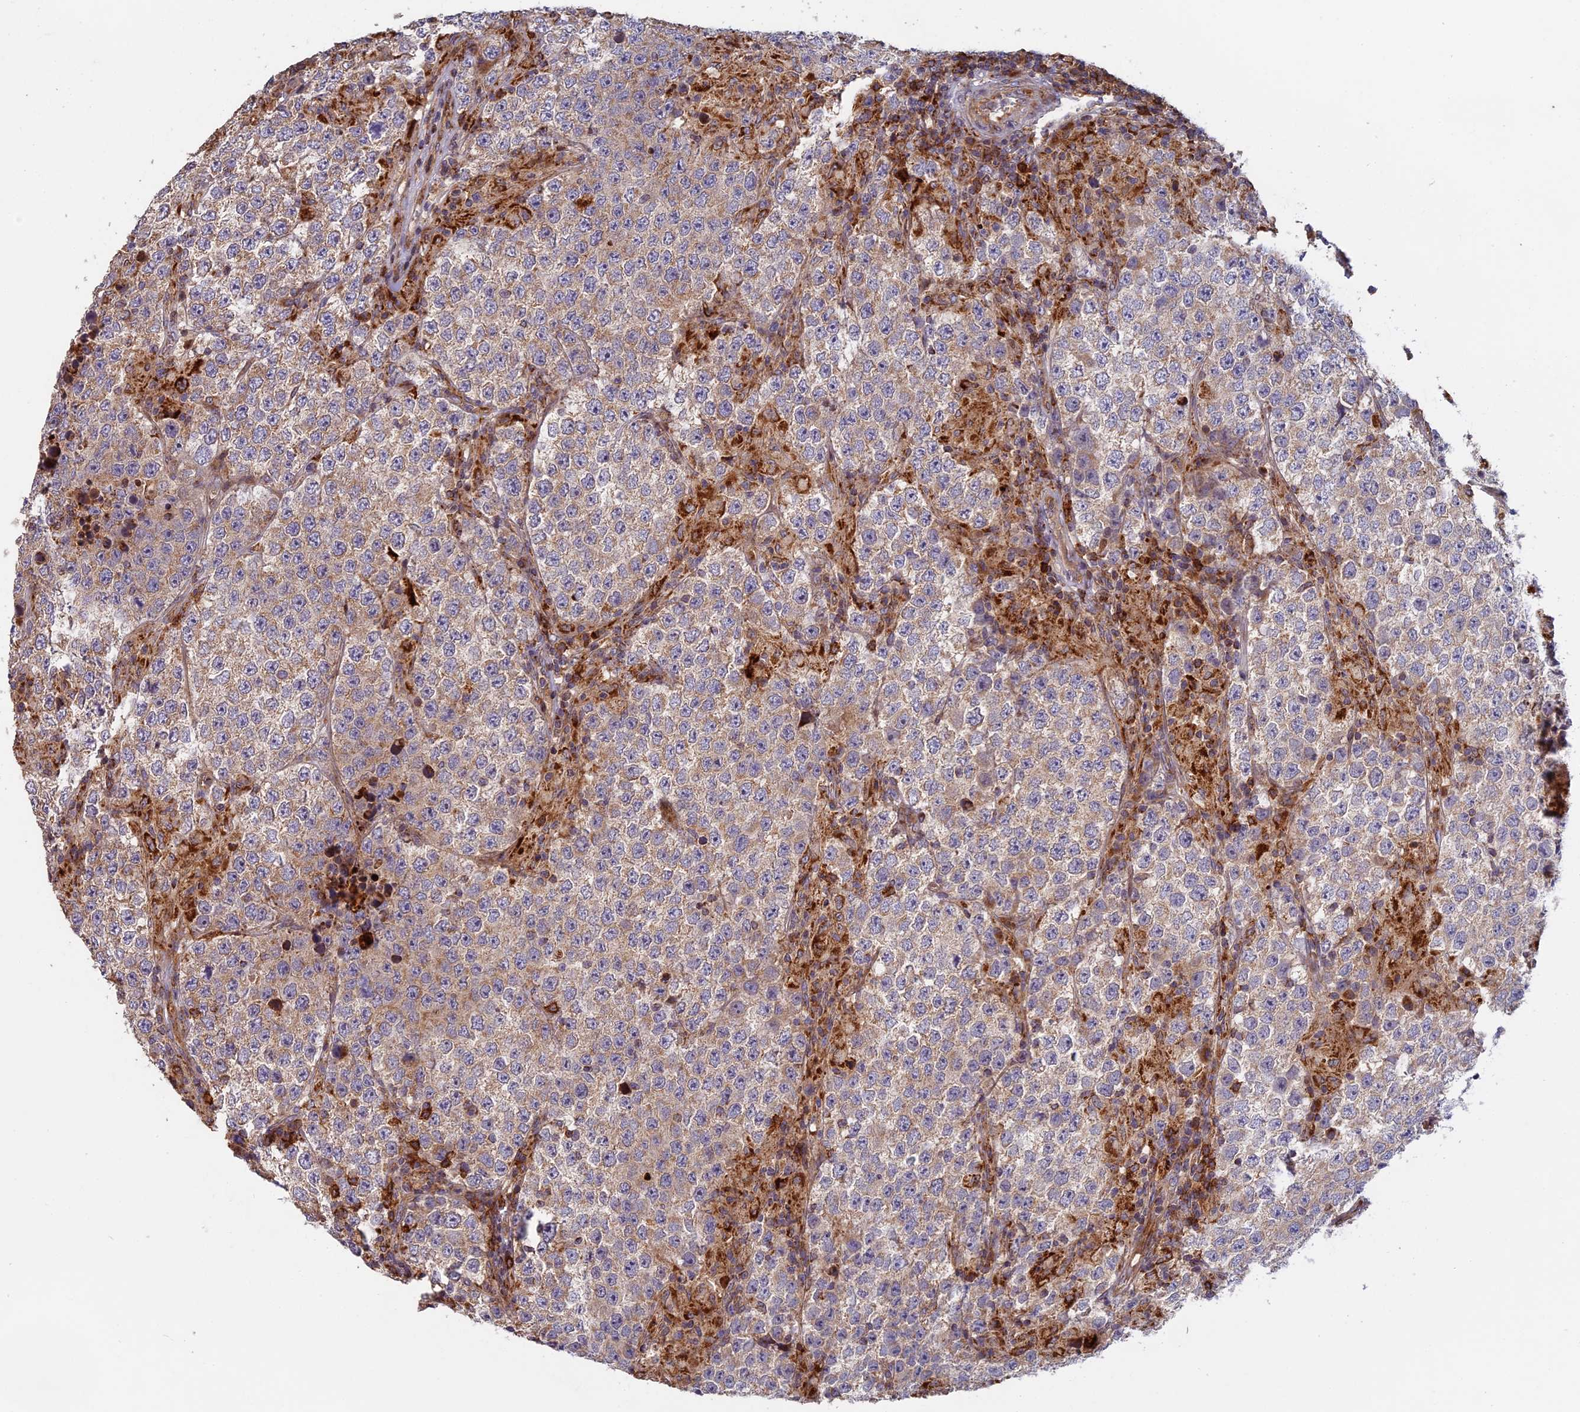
{"staining": {"intensity": "weak", "quantity": "25%-75%", "location": "cytoplasmic/membranous"}, "tissue": "testis cancer", "cell_type": "Tumor cells", "image_type": "cancer", "snomed": [{"axis": "morphology", "description": "Normal tissue, NOS"}, {"axis": "morphology", "description": "Urothelial carcinoma, High grade"}, {"axis": "morphology", "description": "Seminoma, NOS"}, {"axis": "morphology", "description": "Carcinoma, Embryonal, NOS"}, {"axis": "topography", "description": "Urinary bladder"}, {"axis": "topography", "description": "Testis"}], "caption": "Testis urothelial carcinoma (high-grade) tissue displays weak cytoplasmic/membranous expression in about 25%-75% of tumor cells", "gene": "EDAR", "patient": {"sex": "male", "age": 41}}